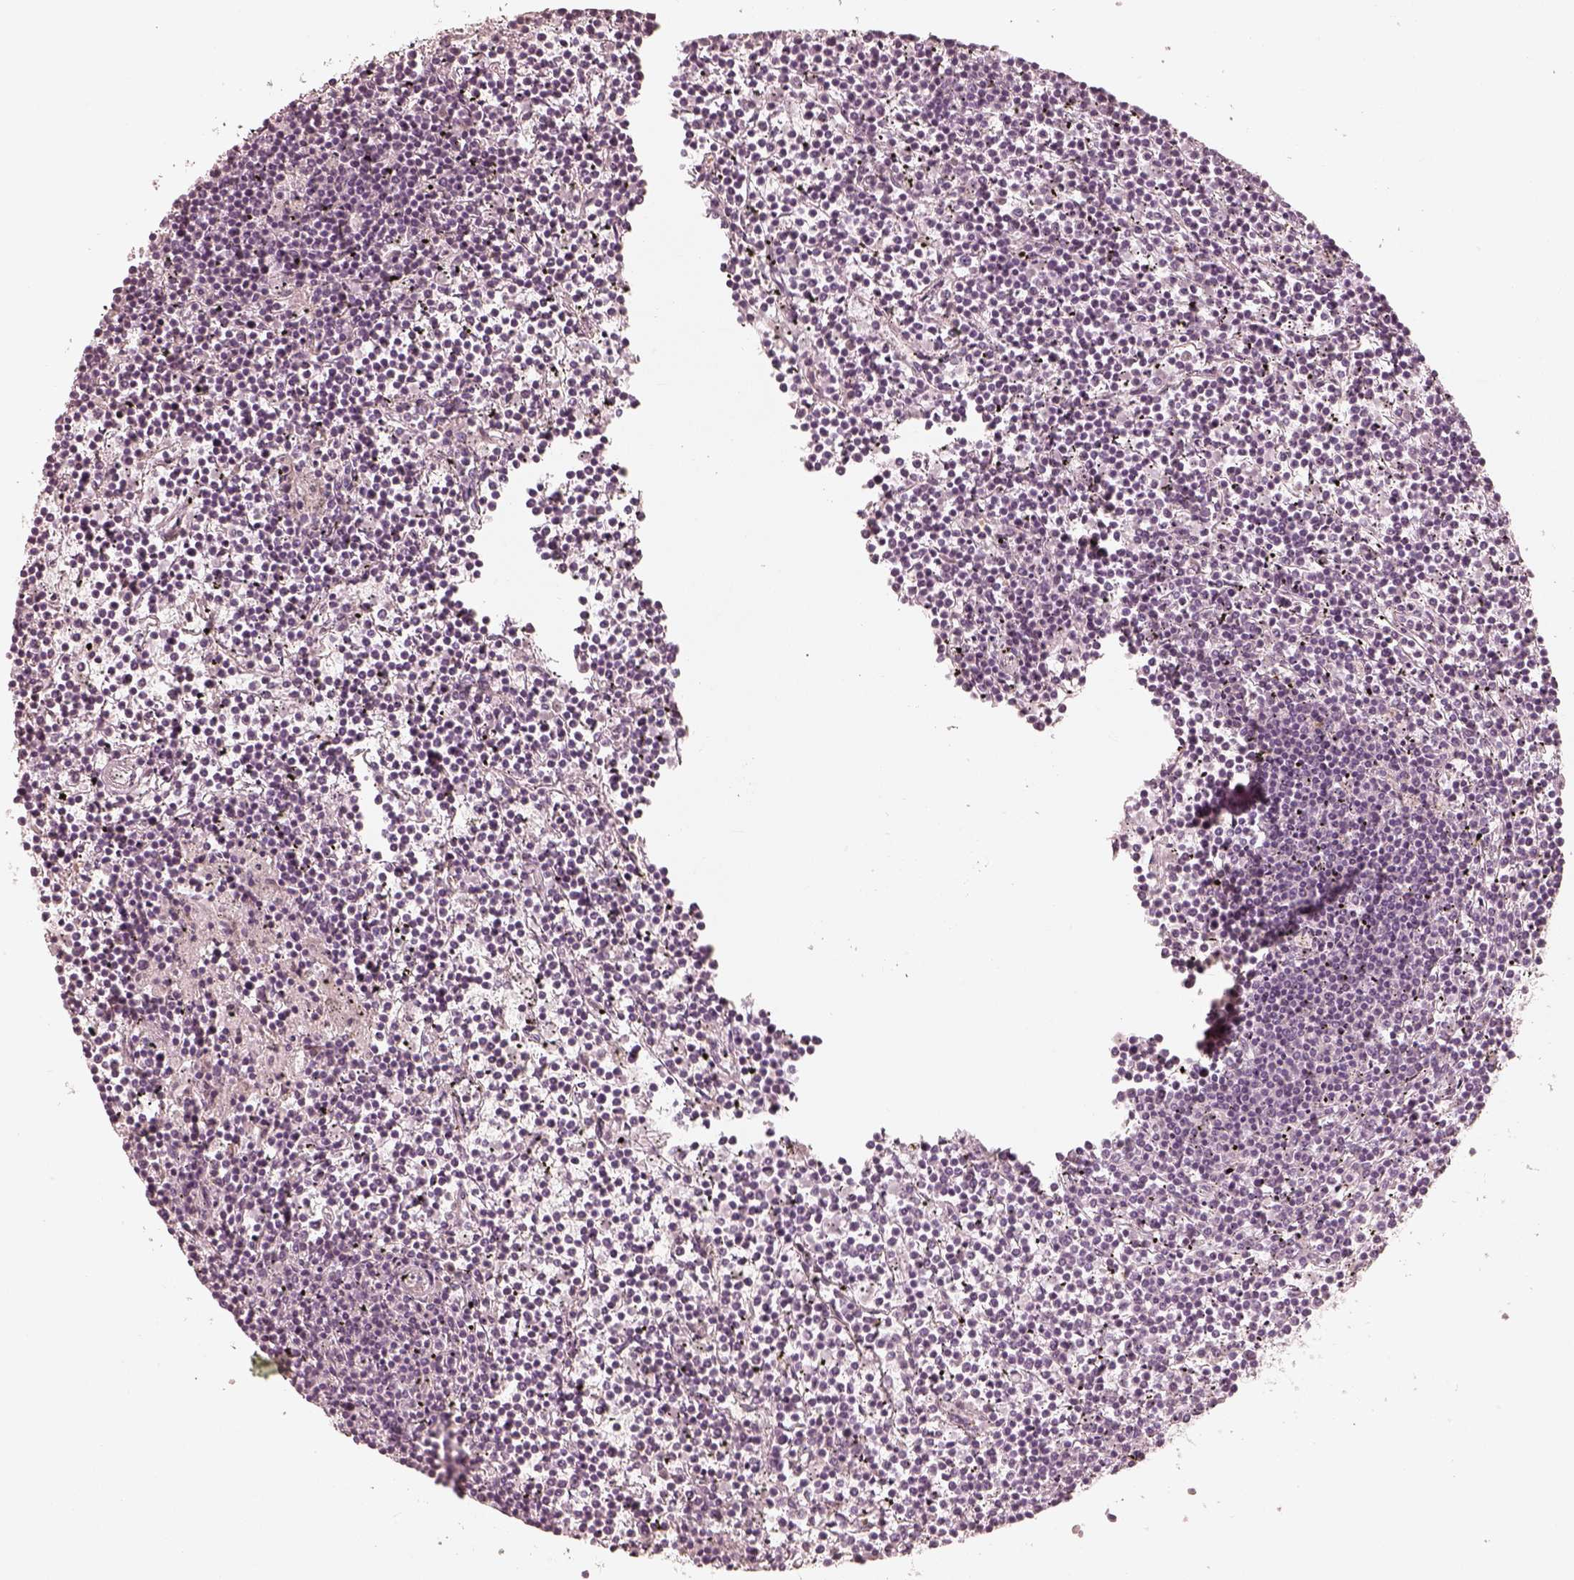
{"staining": {"intensity": "negative", "quantity": "none", "location": "none"}, "tissue": "lymphoma", "cell_type": "Tumor cells", "image_type": "cancer", "snomed": [{"axis": "morphology", "description": "Malignant lymphoma, non-Hodgkin's type, Low grade"}, {"axis": "topography", "description": "Spleen"}], "caption": "Micrograph shows no significant protein expression in tumor cells of lymphoma.", "gene": "FMNL2", "patient": {"sex": "female", "age": 19}}